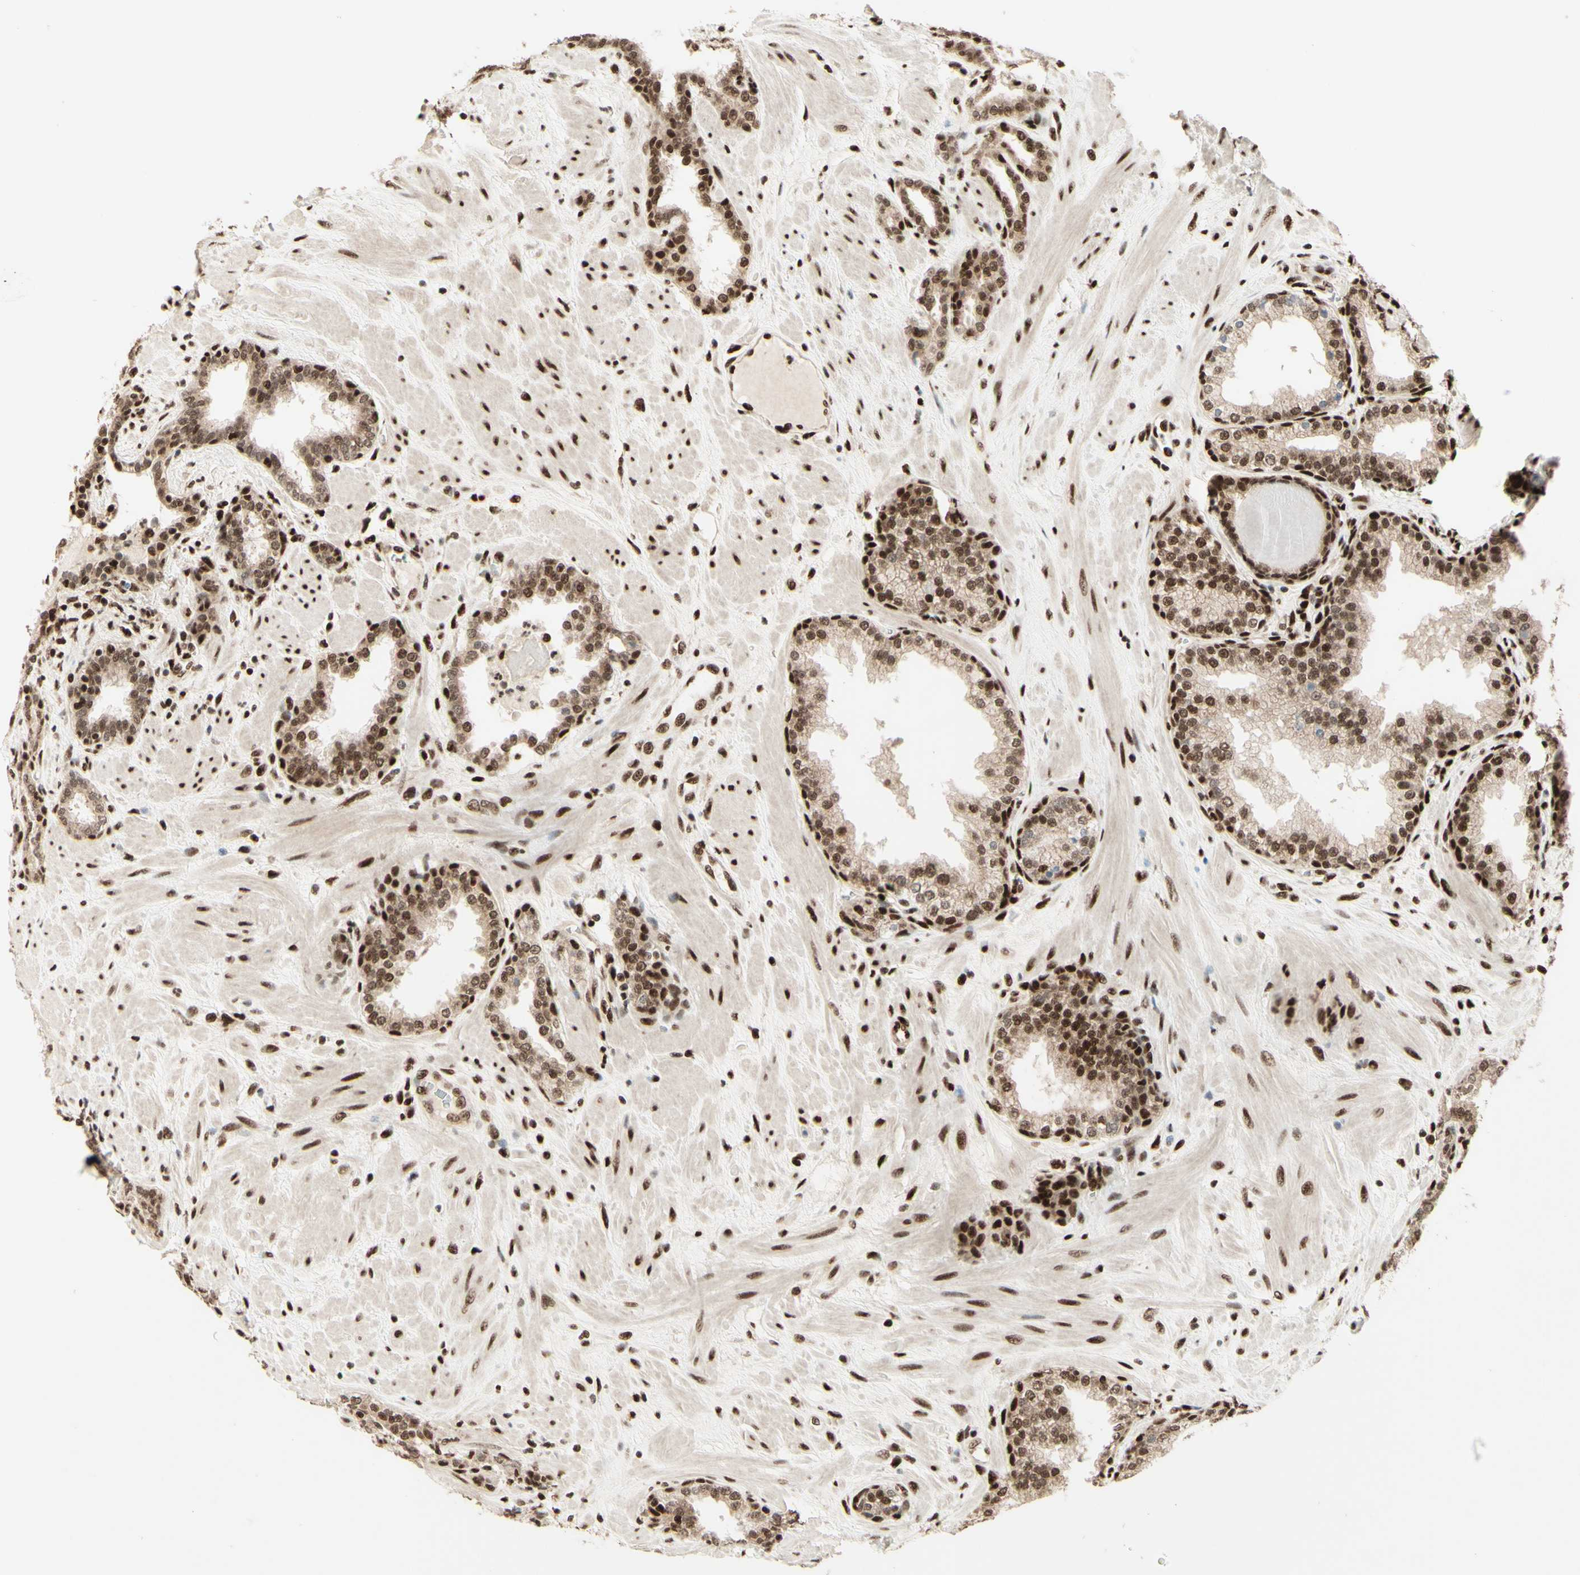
{"staining": {"intensity": "strong", "quantity": ">75%", "location": "nuclear"}, "tissue": "prostate", "cell_type": "Glandular cells", "image_type": "normal", "snomed": [{"axis": "morphology", "description": "Normal tissue, NOS"}, {"axis": "topography", "description": "Prostate"}], "caption": "A high amount of strong nuclear expression is present in approximately >75% of glandular cells in benign prostate.", "gene": "NR3C1", "patient": {"sex": "male", "age": 51}}